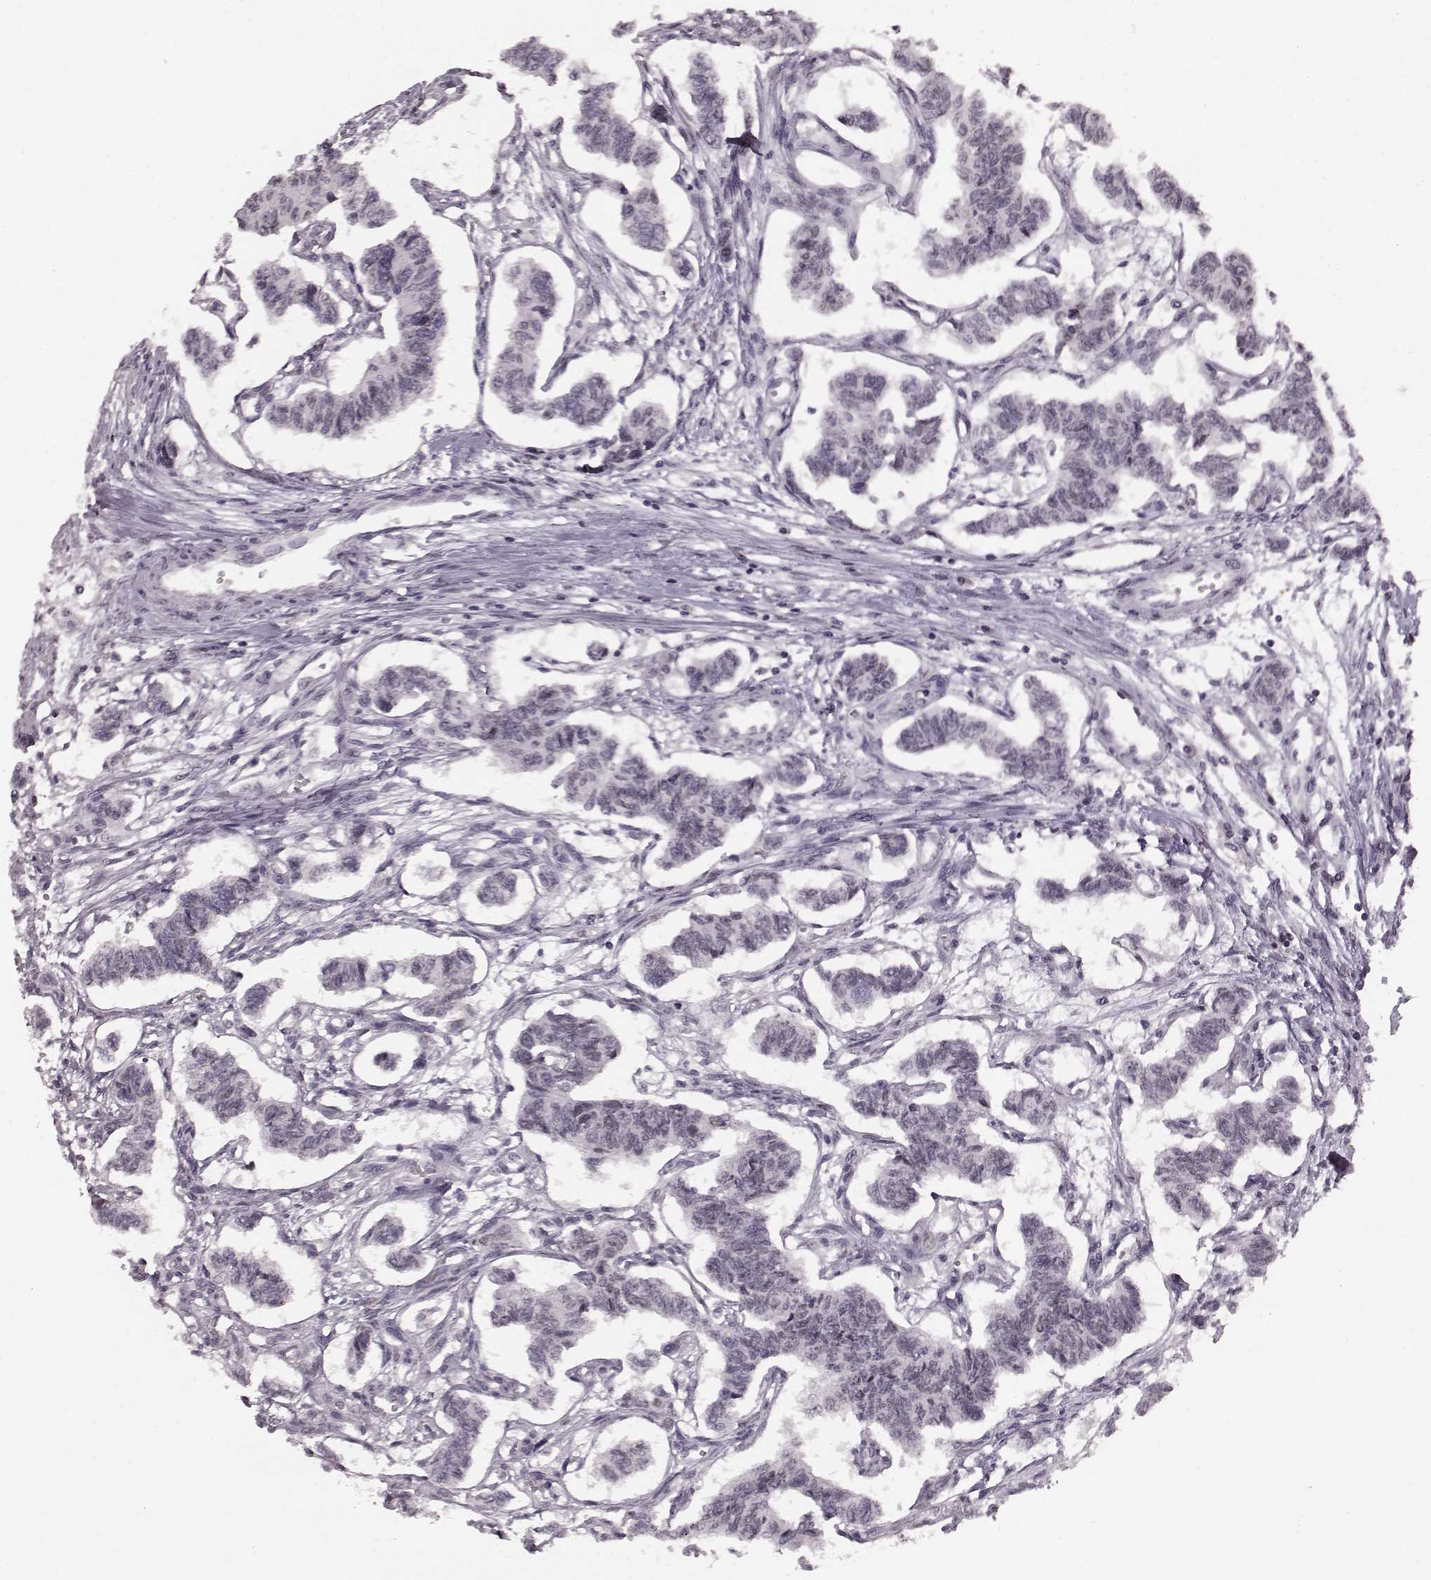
{"staining": {"intensity": "negative", "quantity": "none", "location": "none"}, "tissue": "carcinoid", "cell_type": "Tumor cells", "image_type": "cancer", "snomed": [{"axis": "morphology", "description": "Carcinoid, malignant, NOS"}, {"axis": "topography", "description": "Kidney"}], "caption": "Human carcinoid (malignant) stained for a protein using immunohistochemistry (IHC) demonstrates no staining in tumor cells.", "gene": "DCAF12", "patient": {"sex": "female", "age": 41}}